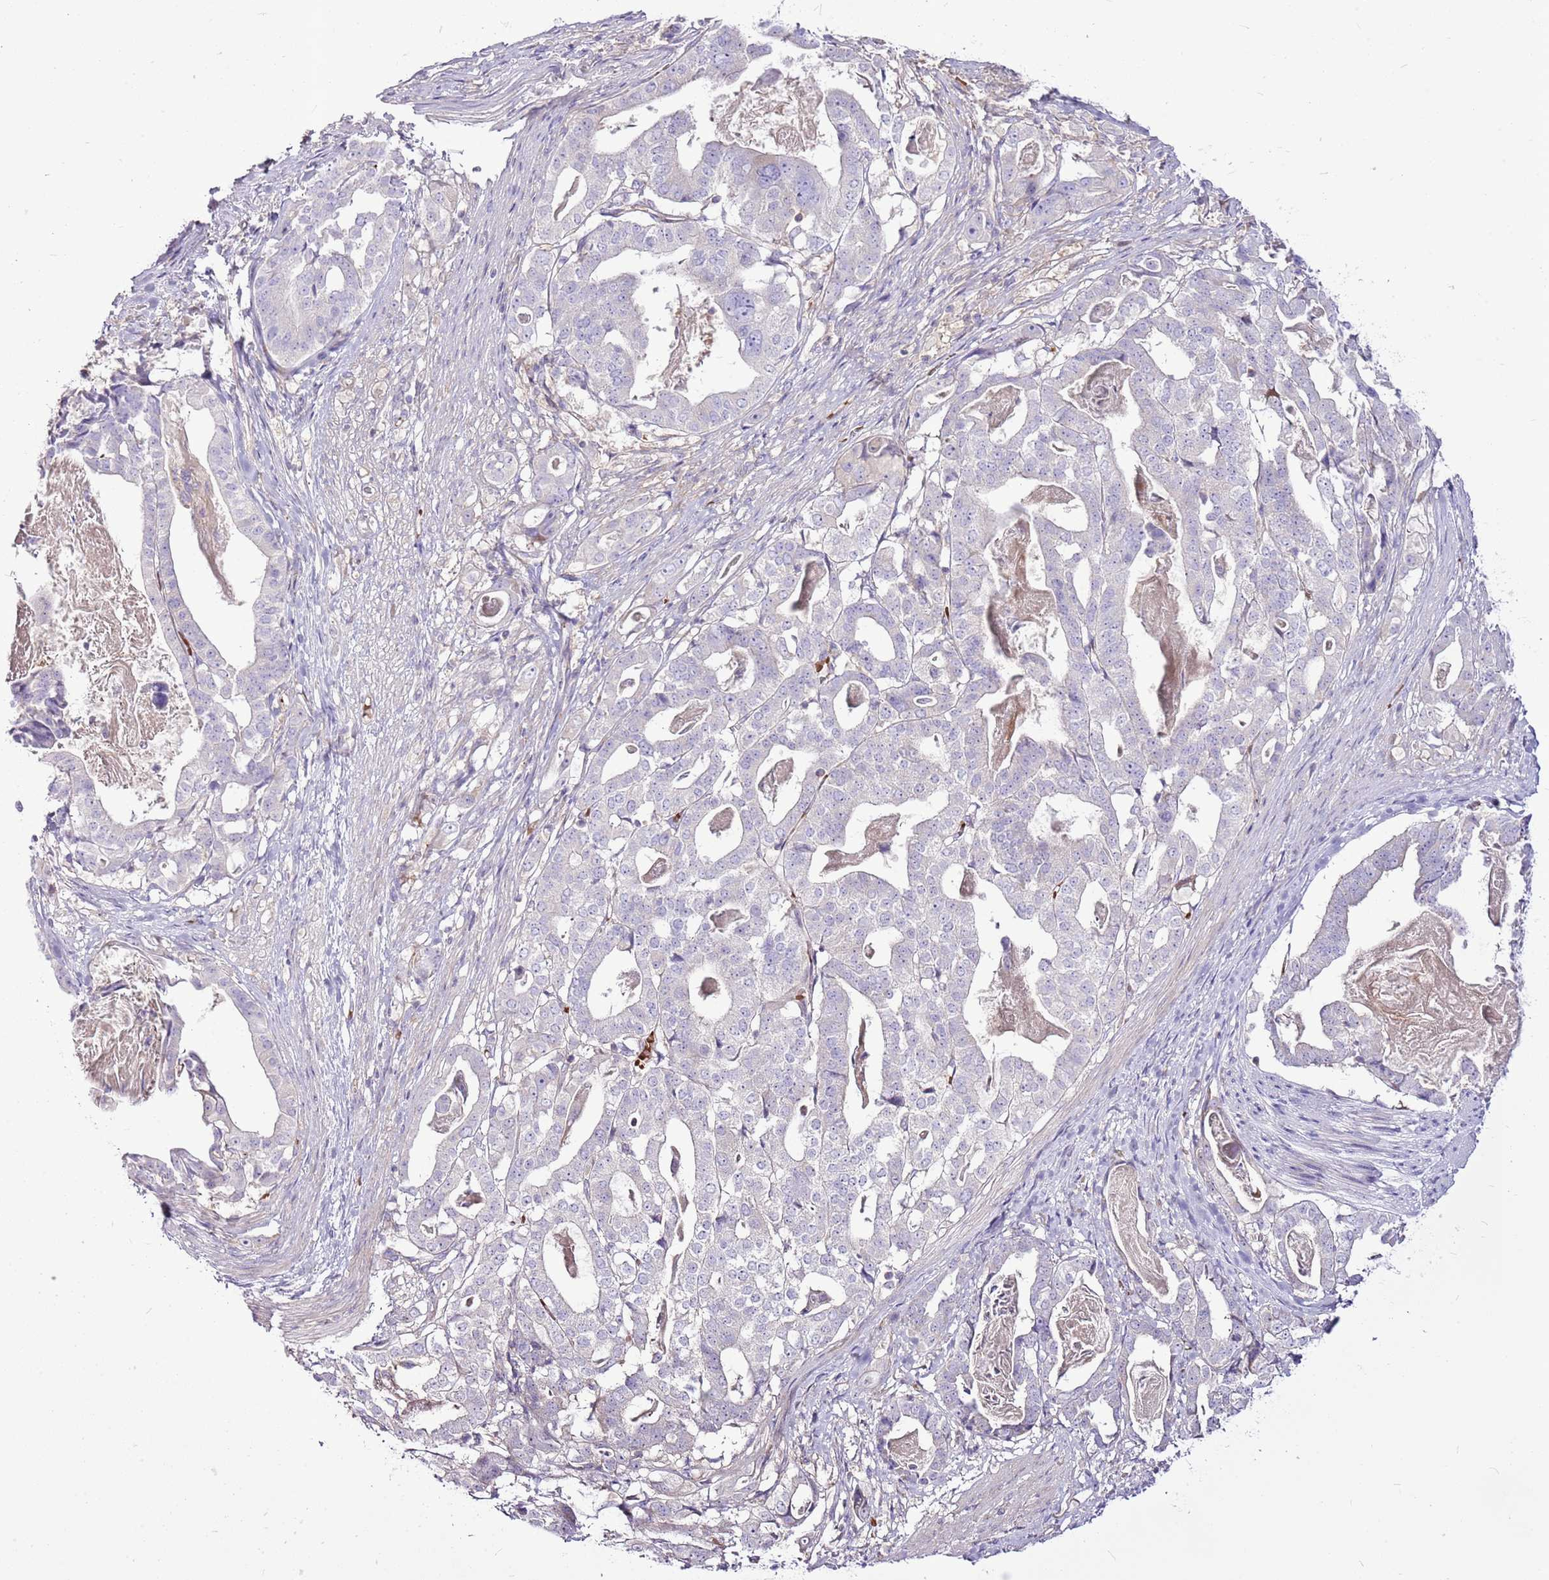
{"staining": {"intensity": "negative", "quantity": "none", "location": "none"}, "tissue": "stomach cancer", "cell_type": "Tumor cells", "image_type": "cancer", "snomed": [{"axis": "morphology", "description": "Adenocarcinoma, NOS"}, {"axis": "topography", "description": "Stomach"}], "caption": "IHC histopathology image of neoplastic tissue: stomach cancer stained with DAB (3,3'-diaminobenzidine) displays no significant protein expression in tumor cells.", "gene": "CHAC2", "patient": {"sex": "male", "age": 48}}